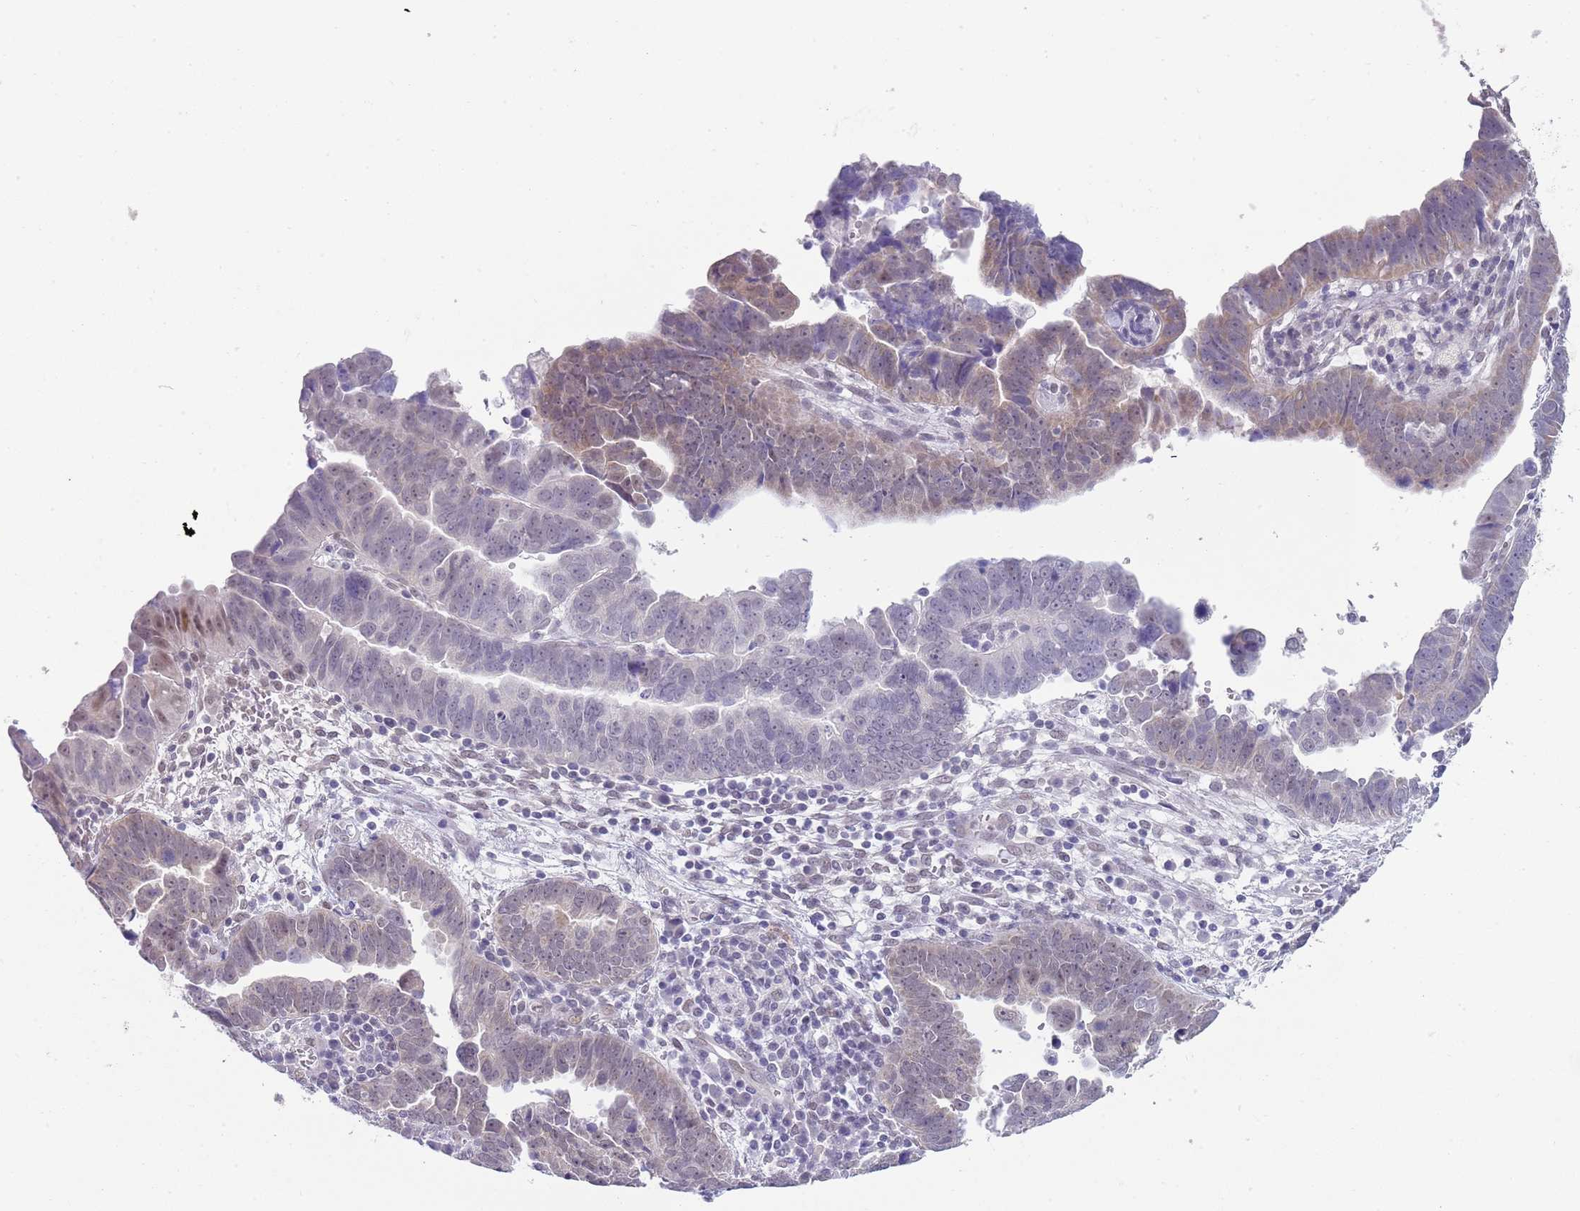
{"staining": {"intensity": "weak", "quantity": "<25%", "location": "cytoplasmic/membranous"}, "tissue": "endometrial cancer", "cell_type": "Tumor cells", "image_type": "cancer", "snomed": [{"axis": "morphology", "description": "Adenocarcinoma, NOS"}, {"axis": "topography", "description": "Endometrium"}], "caption": "Endometrial cancer (adenocarcinoma) stained for a protein using immunohistochemistry exhibits no staining tumor cells.", "gene": "SEPHS2", "patient": {"sex": "female", "age": 75}}